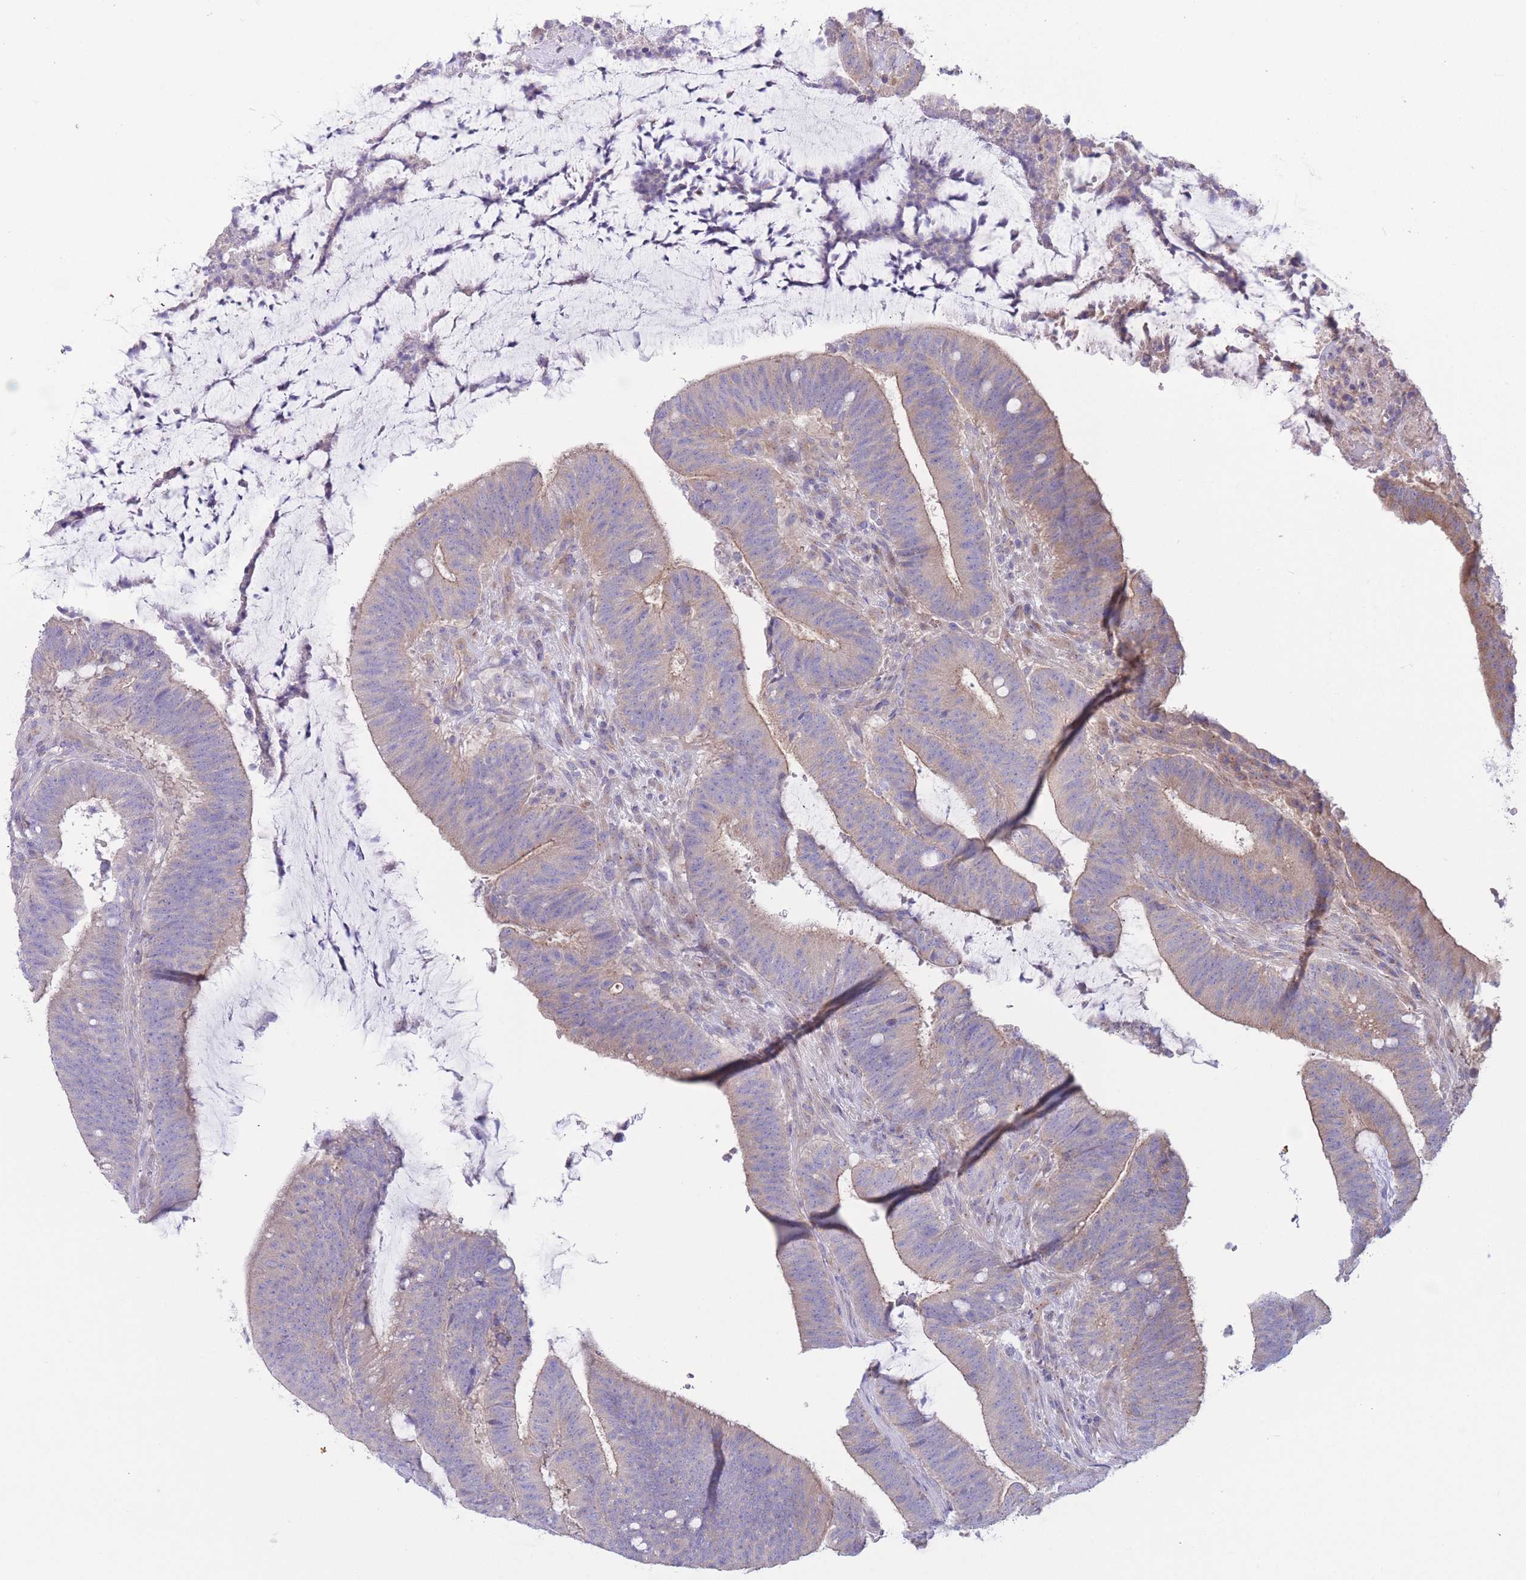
{"staining": {"intensity": "weak", "quantity": "25%-75%", "location": "cytoplasmic/membranous"}, "tissue": "colorectal cancer", "cell_type": "Tumor cells", "image_type": "cancer", "snomed": [{"axis": "morphology", "description": "Adenocarcinoma, NOS"}, {"axis": "topography", "description": "Colon"}], "caption": "Immunohistochemistry (IHC) photomicrograph of neoplastic tissue: human colorectal adenocarcinoma stained using IHC demonstrates low levels of weak protein expression localized specifically in the cytoplasmic/membranous of tumor cells, appearing as a cytoplasmic/membranous brown color.", "gene": "ALS2CL", "patient": {"sex": "female", "age": 43}}